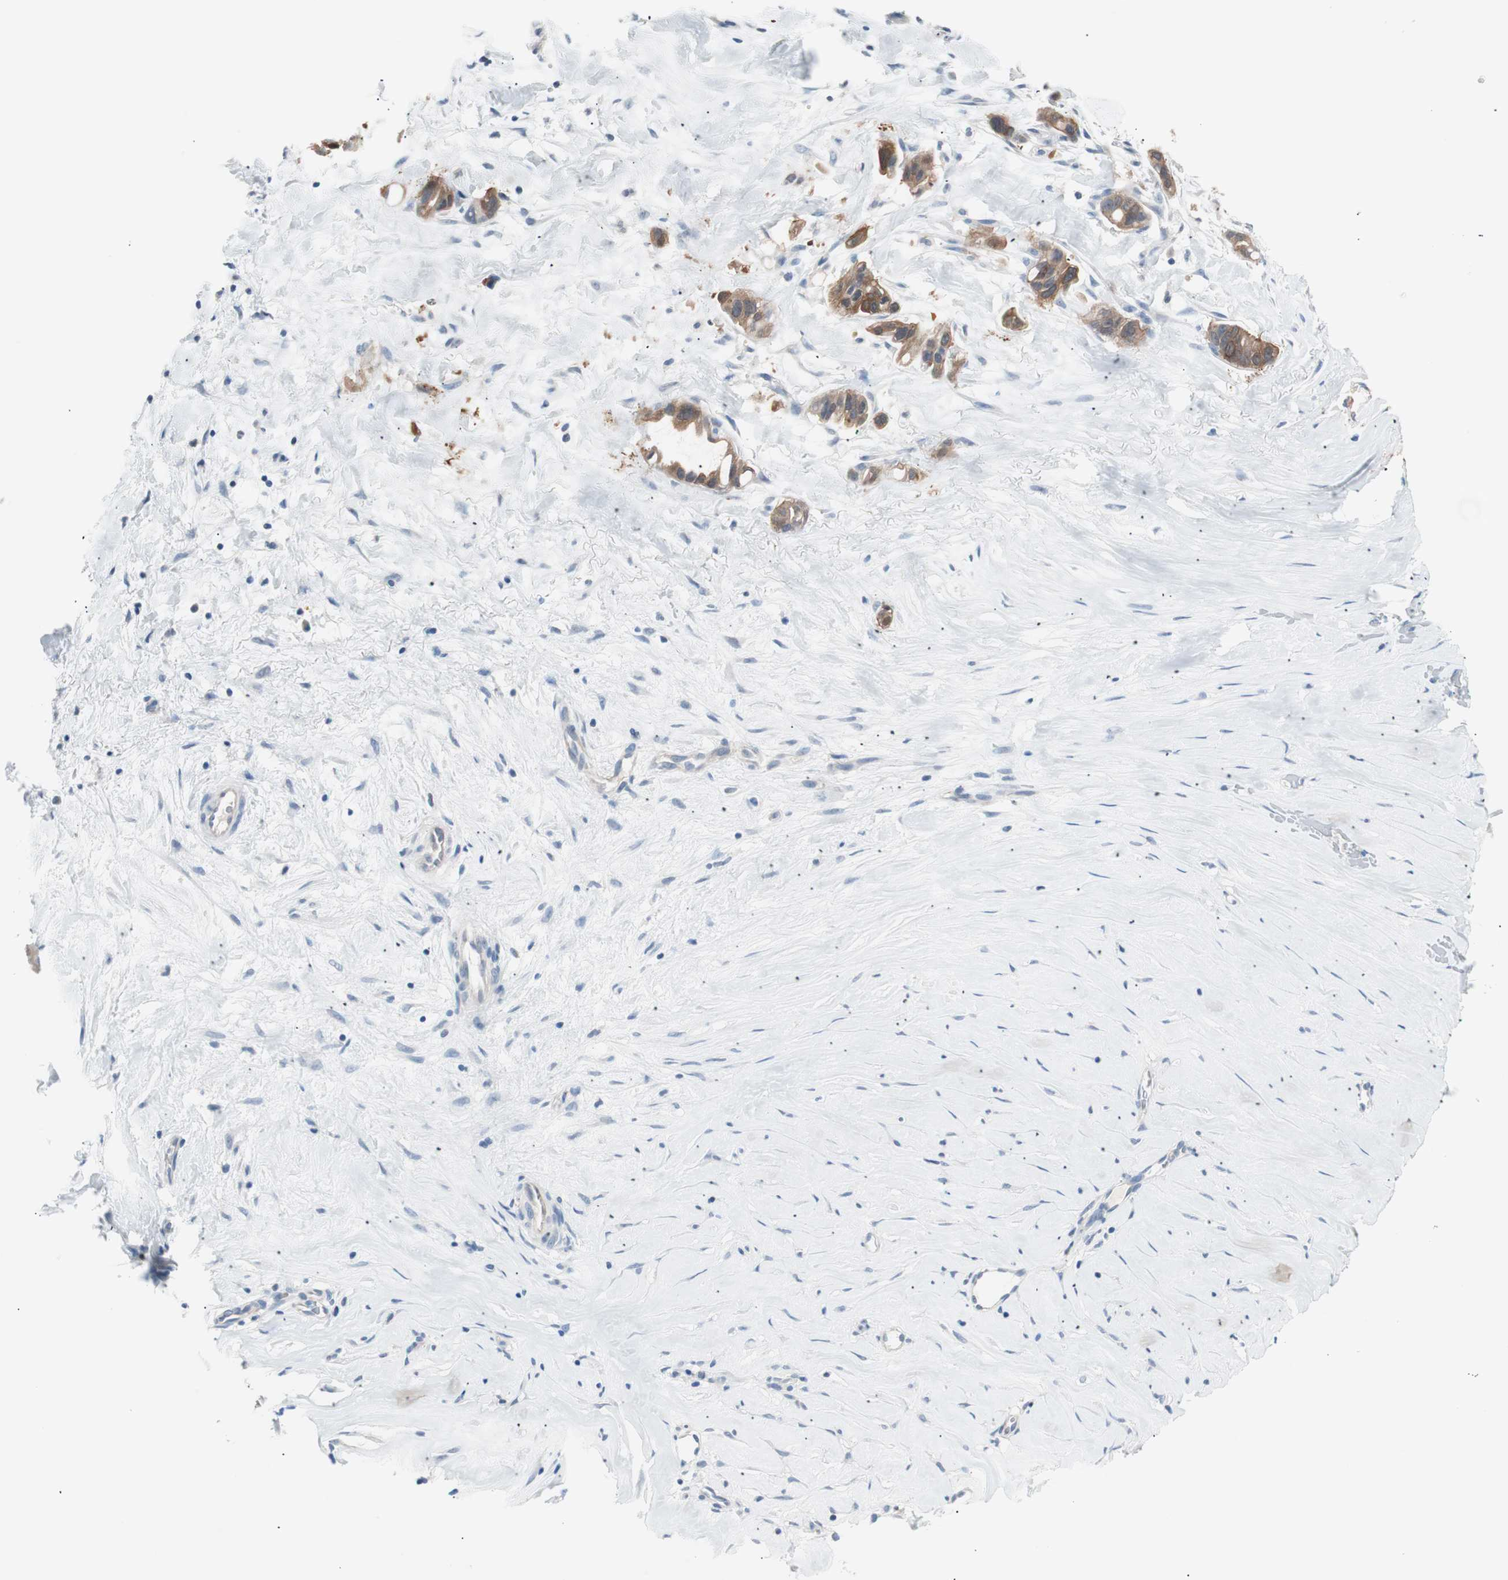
{"staining": {"intensity": "moderate", "quantity": ">75%", "location": "cytoplasmic/membranous"}, "tissue": "liver cancer", "cell_type": "Tumor cells", "image_type": "cancer", "snomed": [{"axis": "morphology", "description": "Cholangiocarcinoma"}, {"axis": "topography", "description": "Liver"}], "caption": "Brown immunohistochemical staining in liver cancer demonstrates moderate cytoplasmic/membranous positivity in approximately >75% of tumor cells.", "gene": "VIL1", "patient": {"sex": "female", "age": 65}}